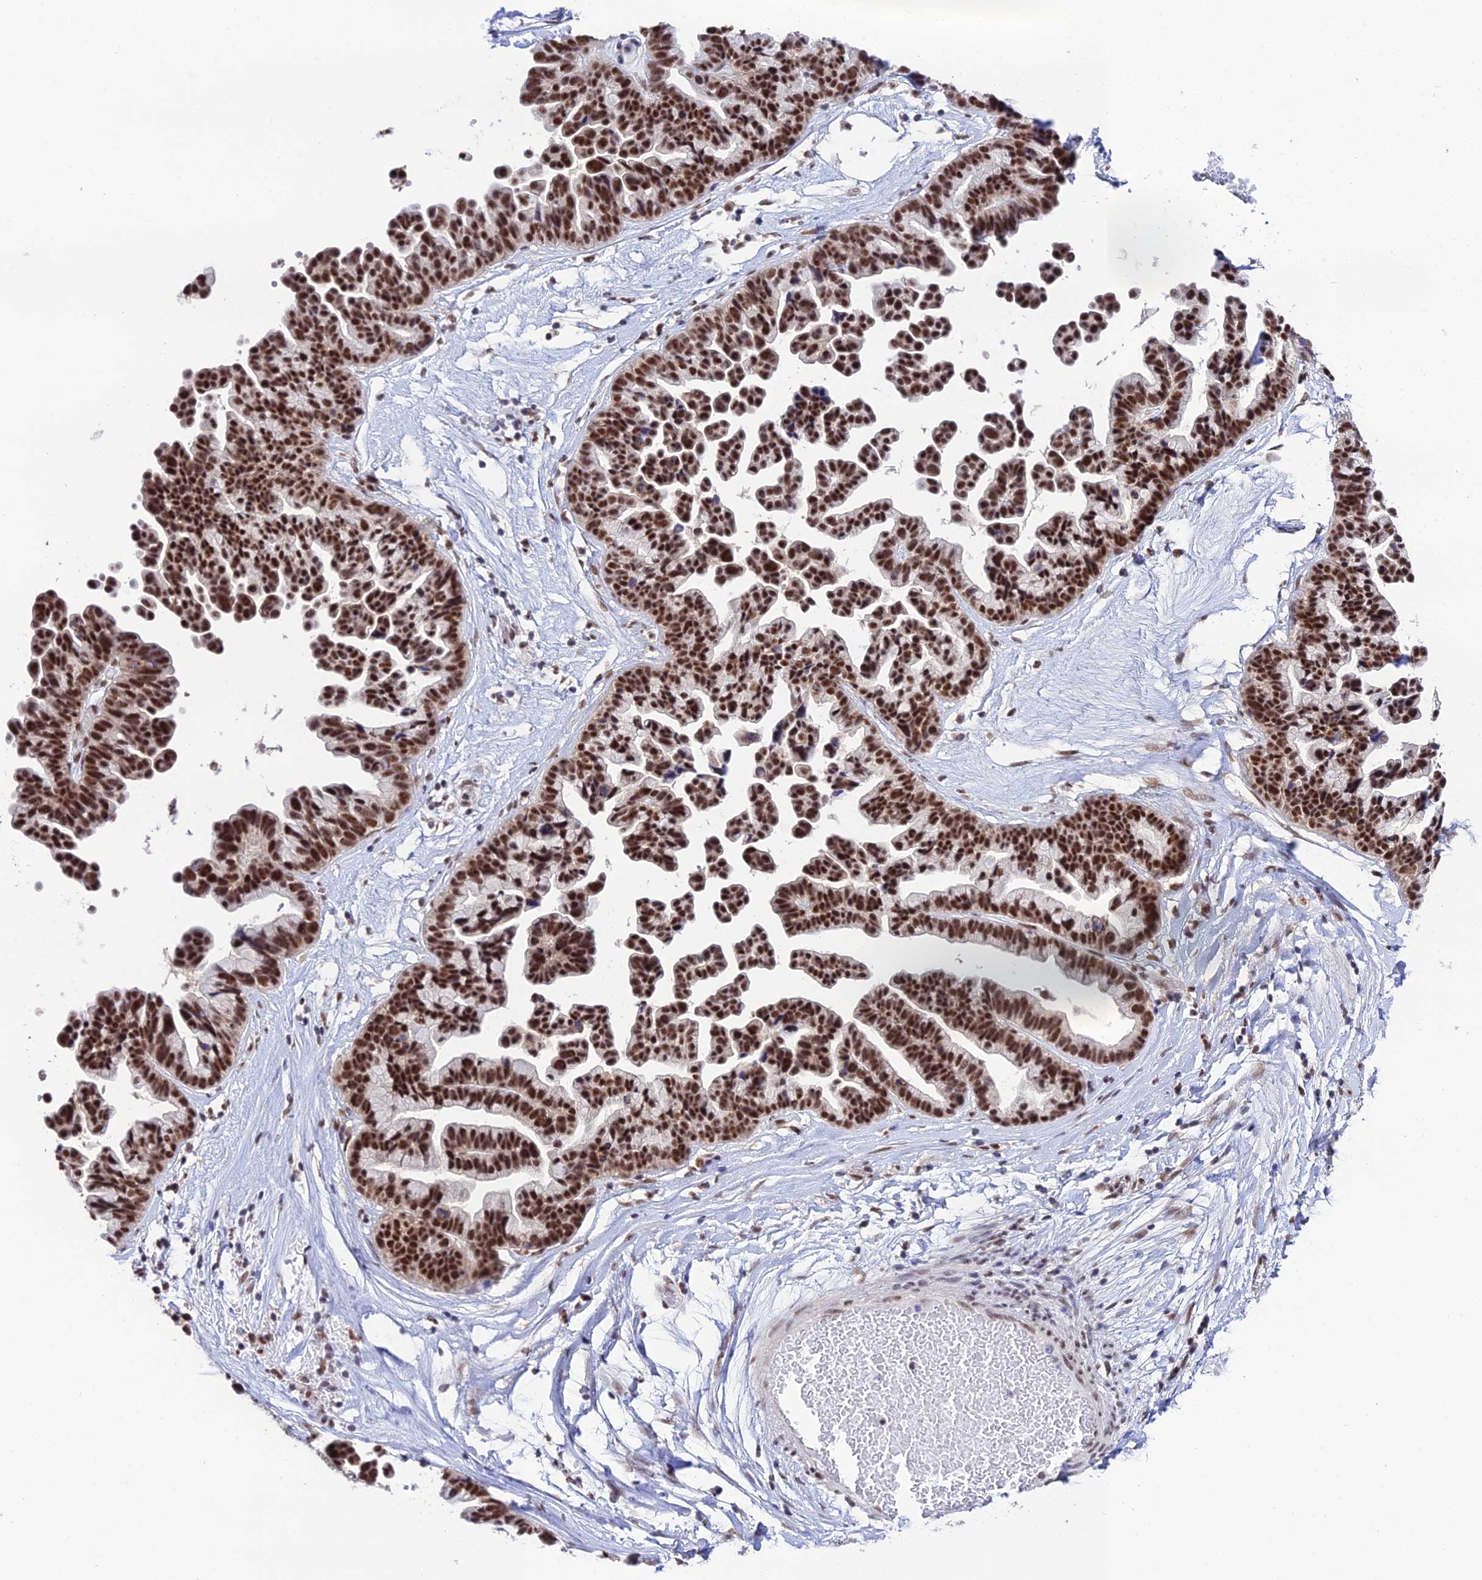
{"staining": {"intensity": "strong", "quantity": ">75%", "location": "nuclear"}, "tissue": "ovarian cancer", "cell_type": "Tumor cells", "image_type": "cancer", "snomed": [{"axis": "morphology", "description": "Cystadenocarcinoma, serous, NOS"}, {"axis": "topography", "description": "Ovary"}], "caption": "Immunohistochemical staining of human ovarian serous cystadenocarcinoma shows strong nuclear protein expression in approximately >75% of tumor cells. Immunohistochemistry stains the protein in brown and the nuclei are stained blue.", "gene": "THOC7", "patient": {"sex": "female", "age": 56}}